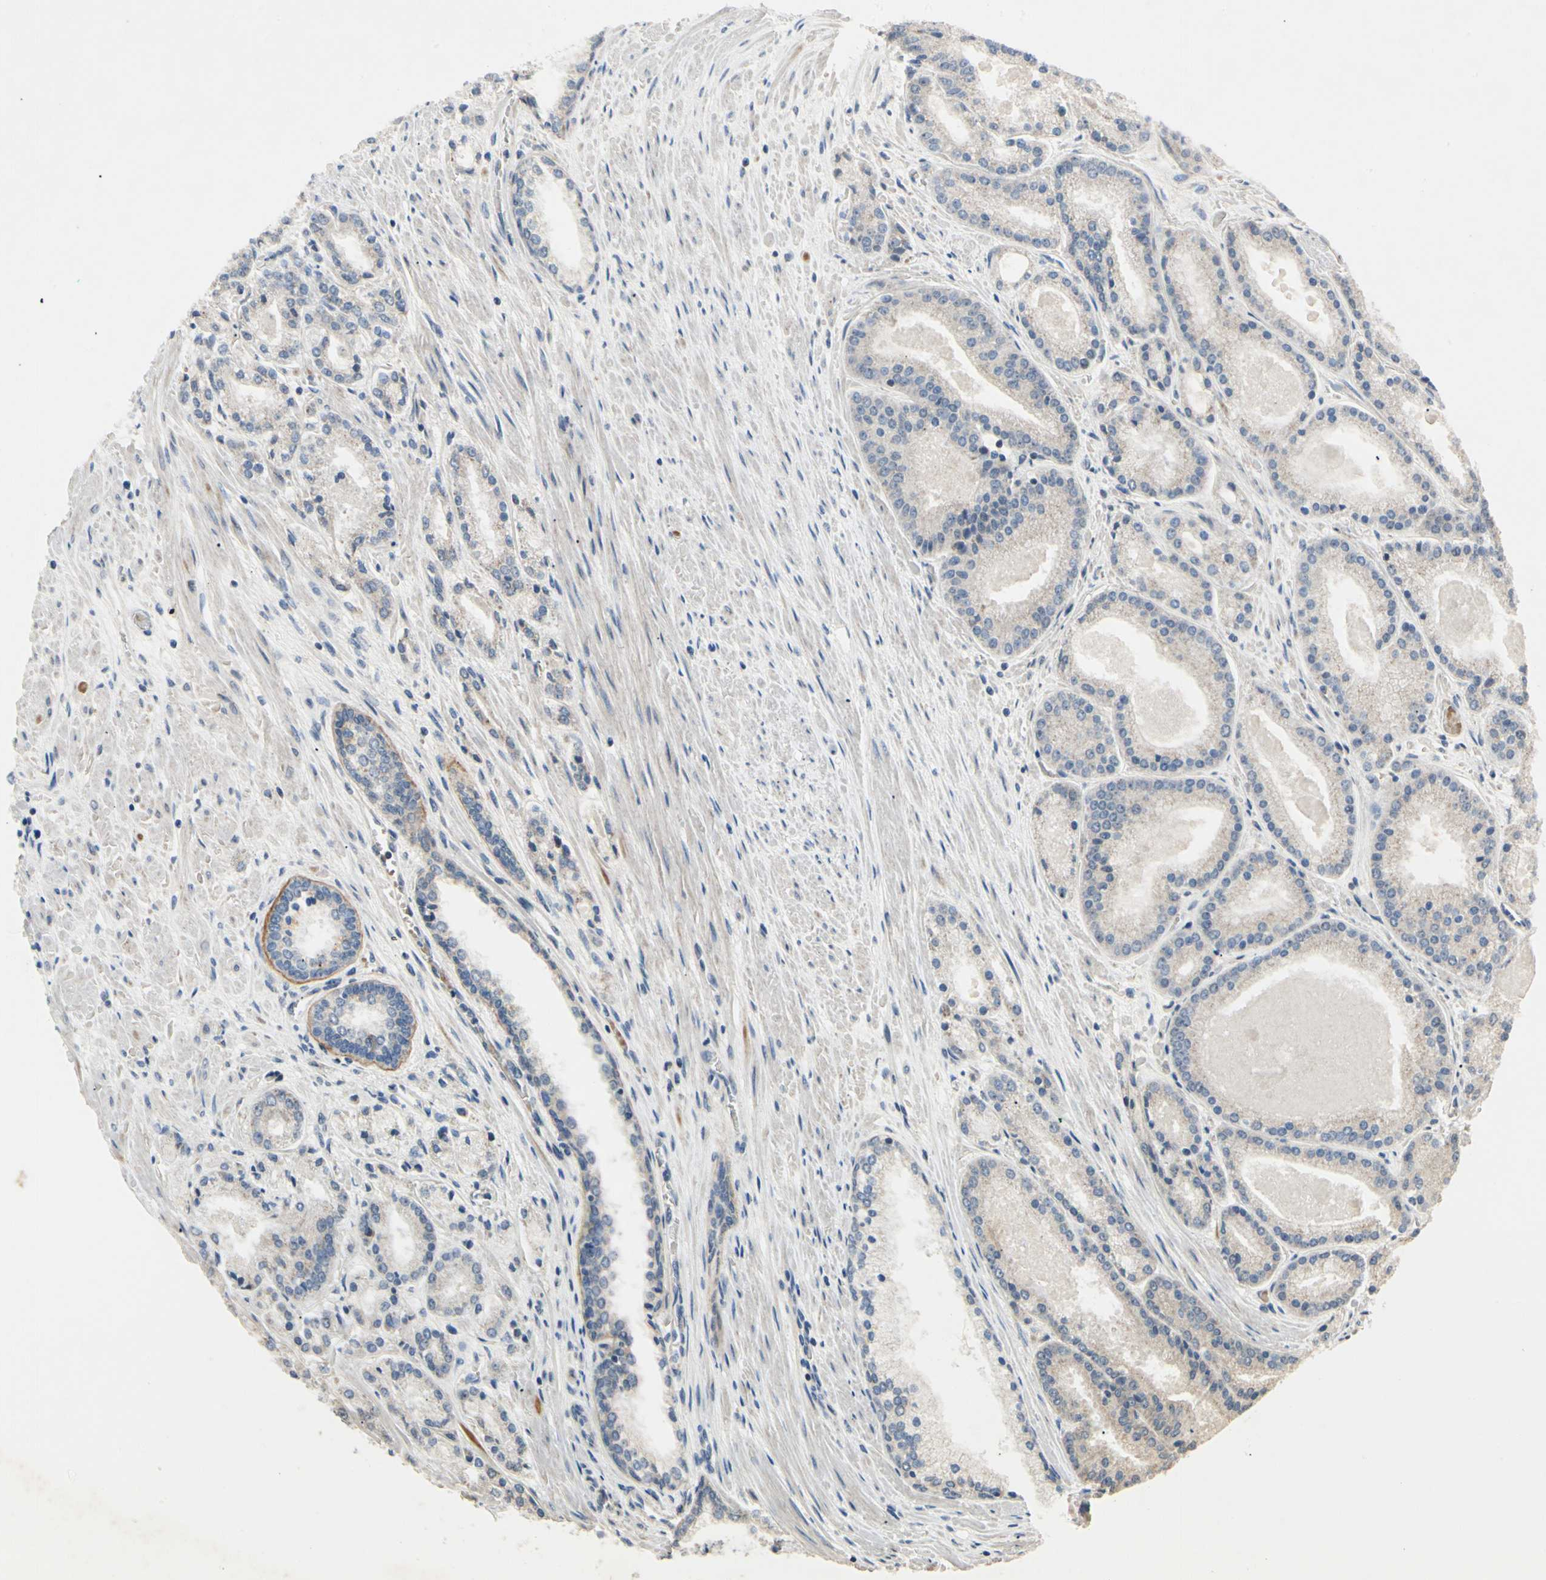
{"staining": {"intensity": "negative", "quantity": "none", "location": "none"}, "tissue": "prostate cancer", "cell_type": "Tumor cells", "image_type": "cancer", "snomed": [{"axis": "morphology", "description": "Adenocarcinoma, Low grade"}, {"axis": "topography", "description": "Prostate"}], "caption": "Immunohistochemistry histopathology image of neoplastic tissue: human prostate low-grade adenocarcinoma stained with DAB (3,3'-diaminobenzidine) exhibits no significant protein positivity in tumor cells.", "gene": "RIOX2", "patient": {"sex": "male", "age": 59}}